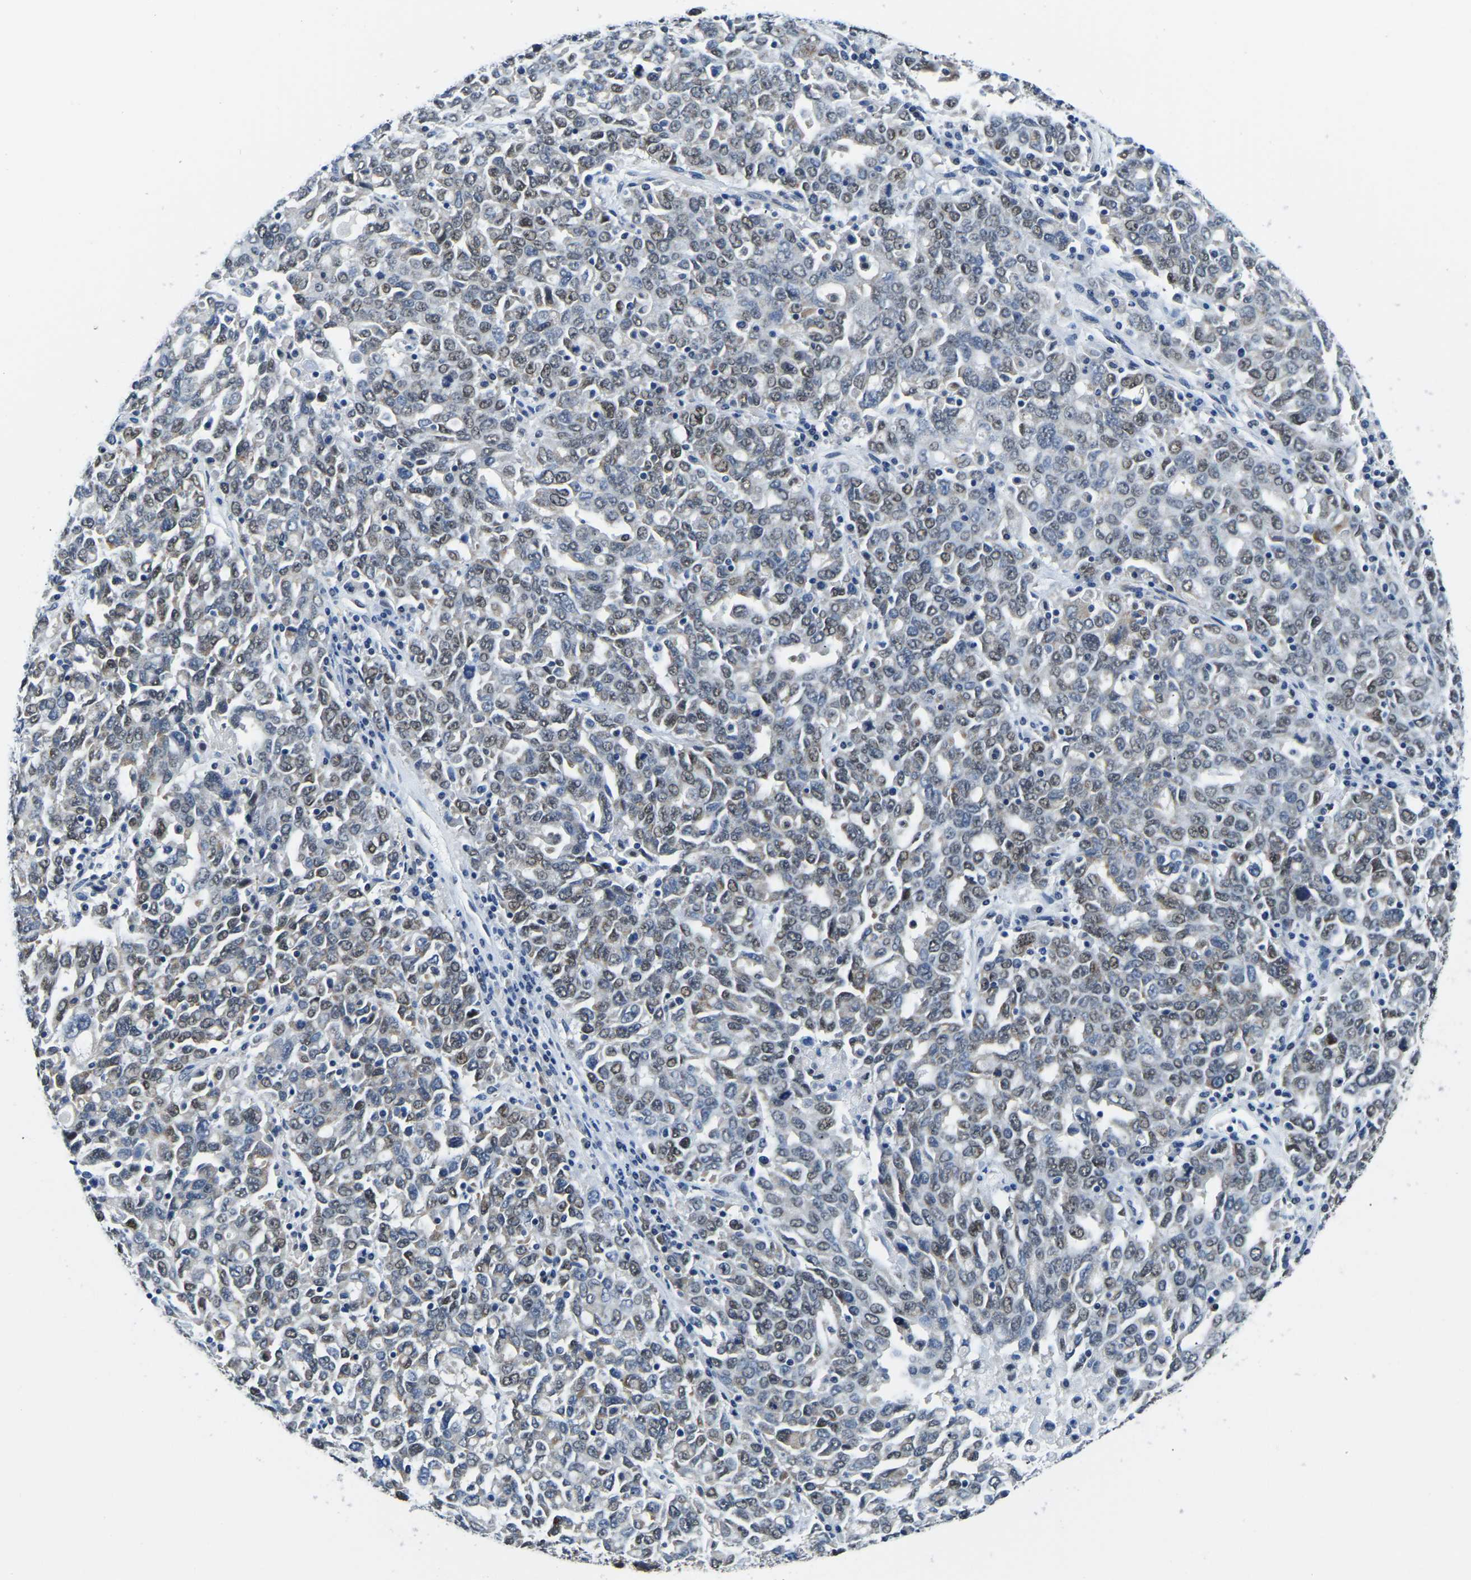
{"staining": {"intensity": "weak", "quantity": ">75%", "location": "nuclear"}, "tissue": "ovarian cancer", "cell_type": "Tumor cells", "image_type": "cancer", "snomed": [{"axis": "morphology", "description": "Carcinoma, endometroid"}, {"axis": "topography", "description": "Ovary"}], "caption": "Immunohistochemical staining of ovarian endometroid carcinoma reveals weak nuclear protein expression in approximately >75% of tumor cells. (IHC, brightfield microscopy, high magnification).", "gene": "BNIP3L", "patient": {"sex": "female", "age": 62}}